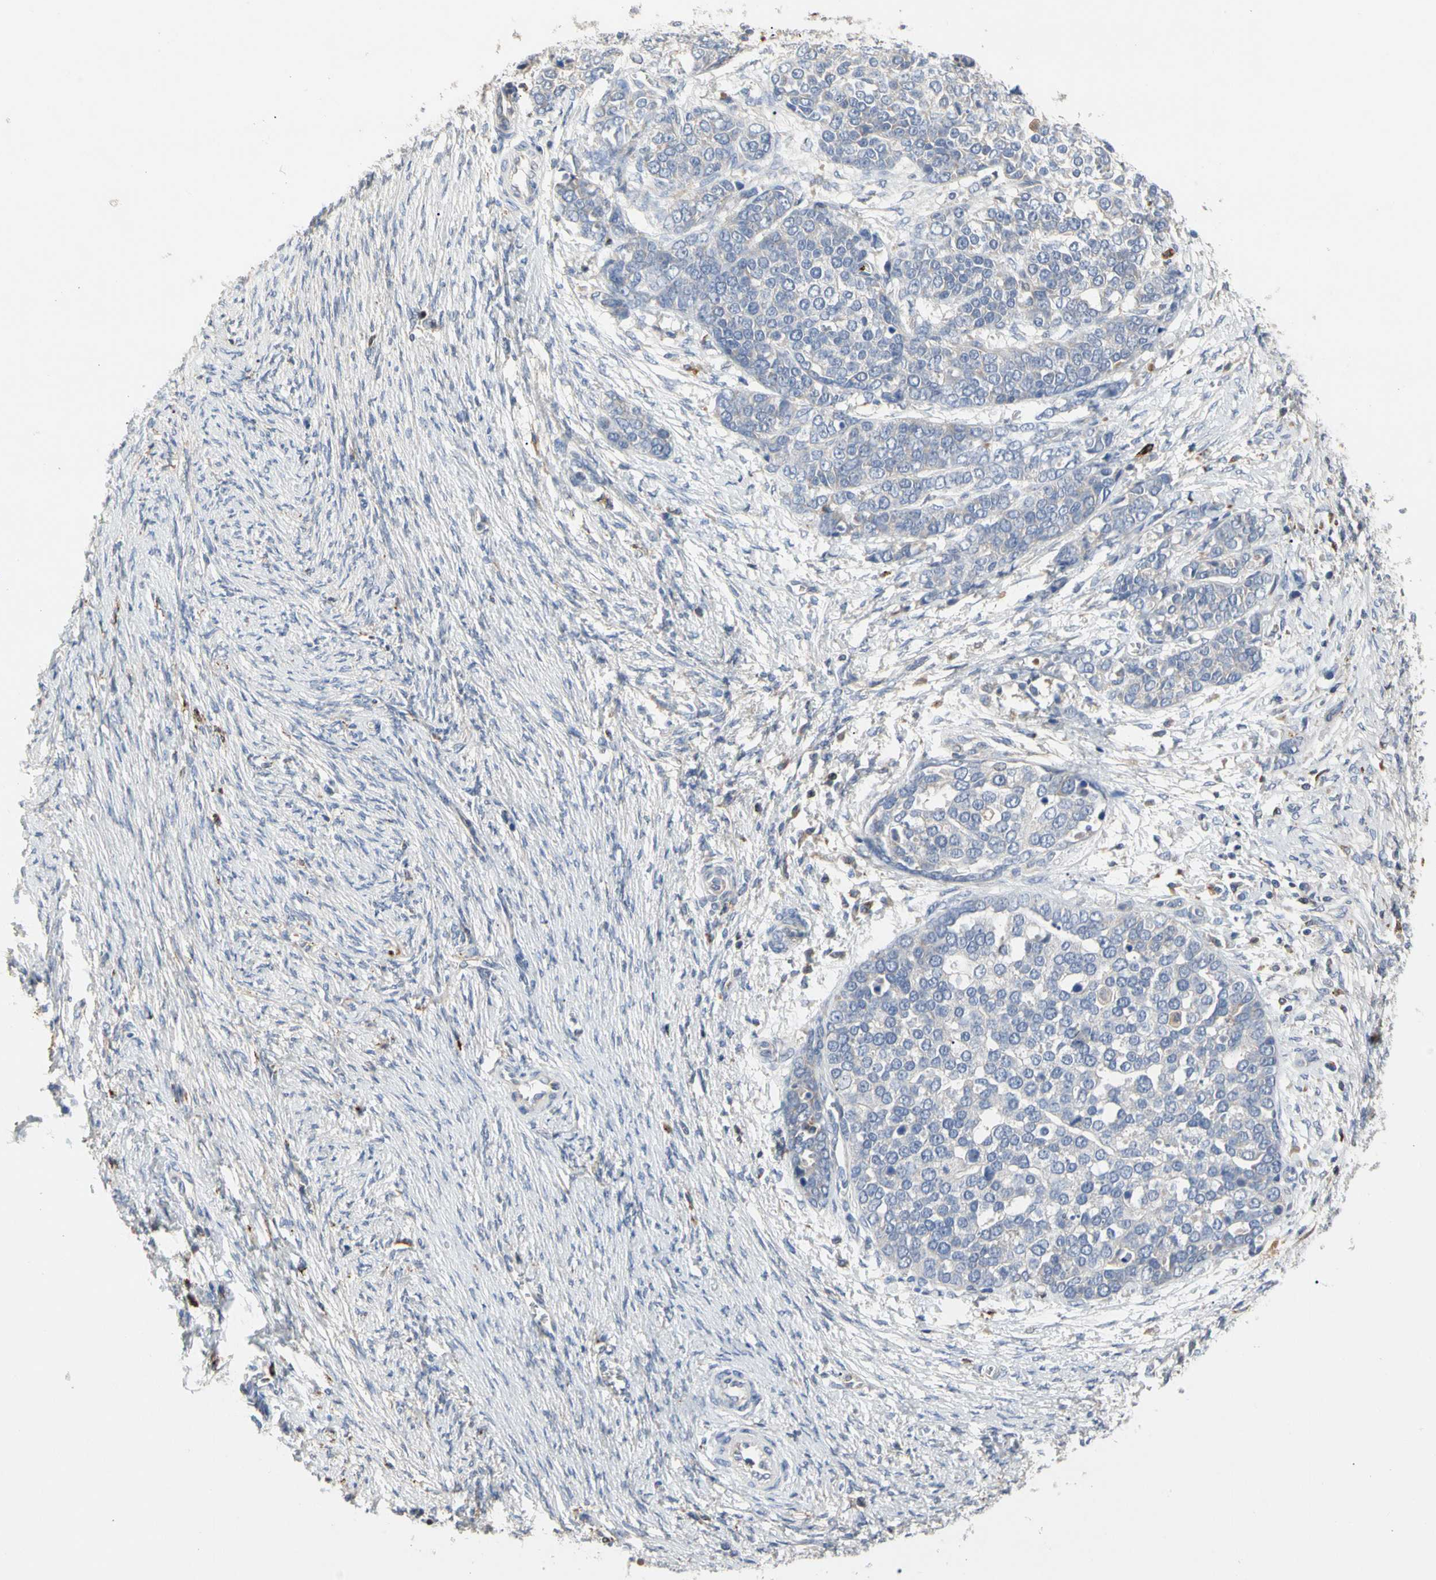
{"staining": {"intensity": "negative", "quantity": "none", "location": "none"}, "tissue": "ovarian cancer", "cell_type": "Tumor cells", "image_type": "cancer", "snomed": [{"axis": "morphology", "description": "Cystadenocarcinoma, serous, NOS"}, {"axis": "topography", "description": "Ovary"}], "caption": "A high-resolution micrograph shows IHC staining of ovarian cancer (serous cystadenocarcinoma), which exhibits no significant positivity in tumor cells.", "gene": "ADA2", "patient": {"sex": "female", "age": 44}}